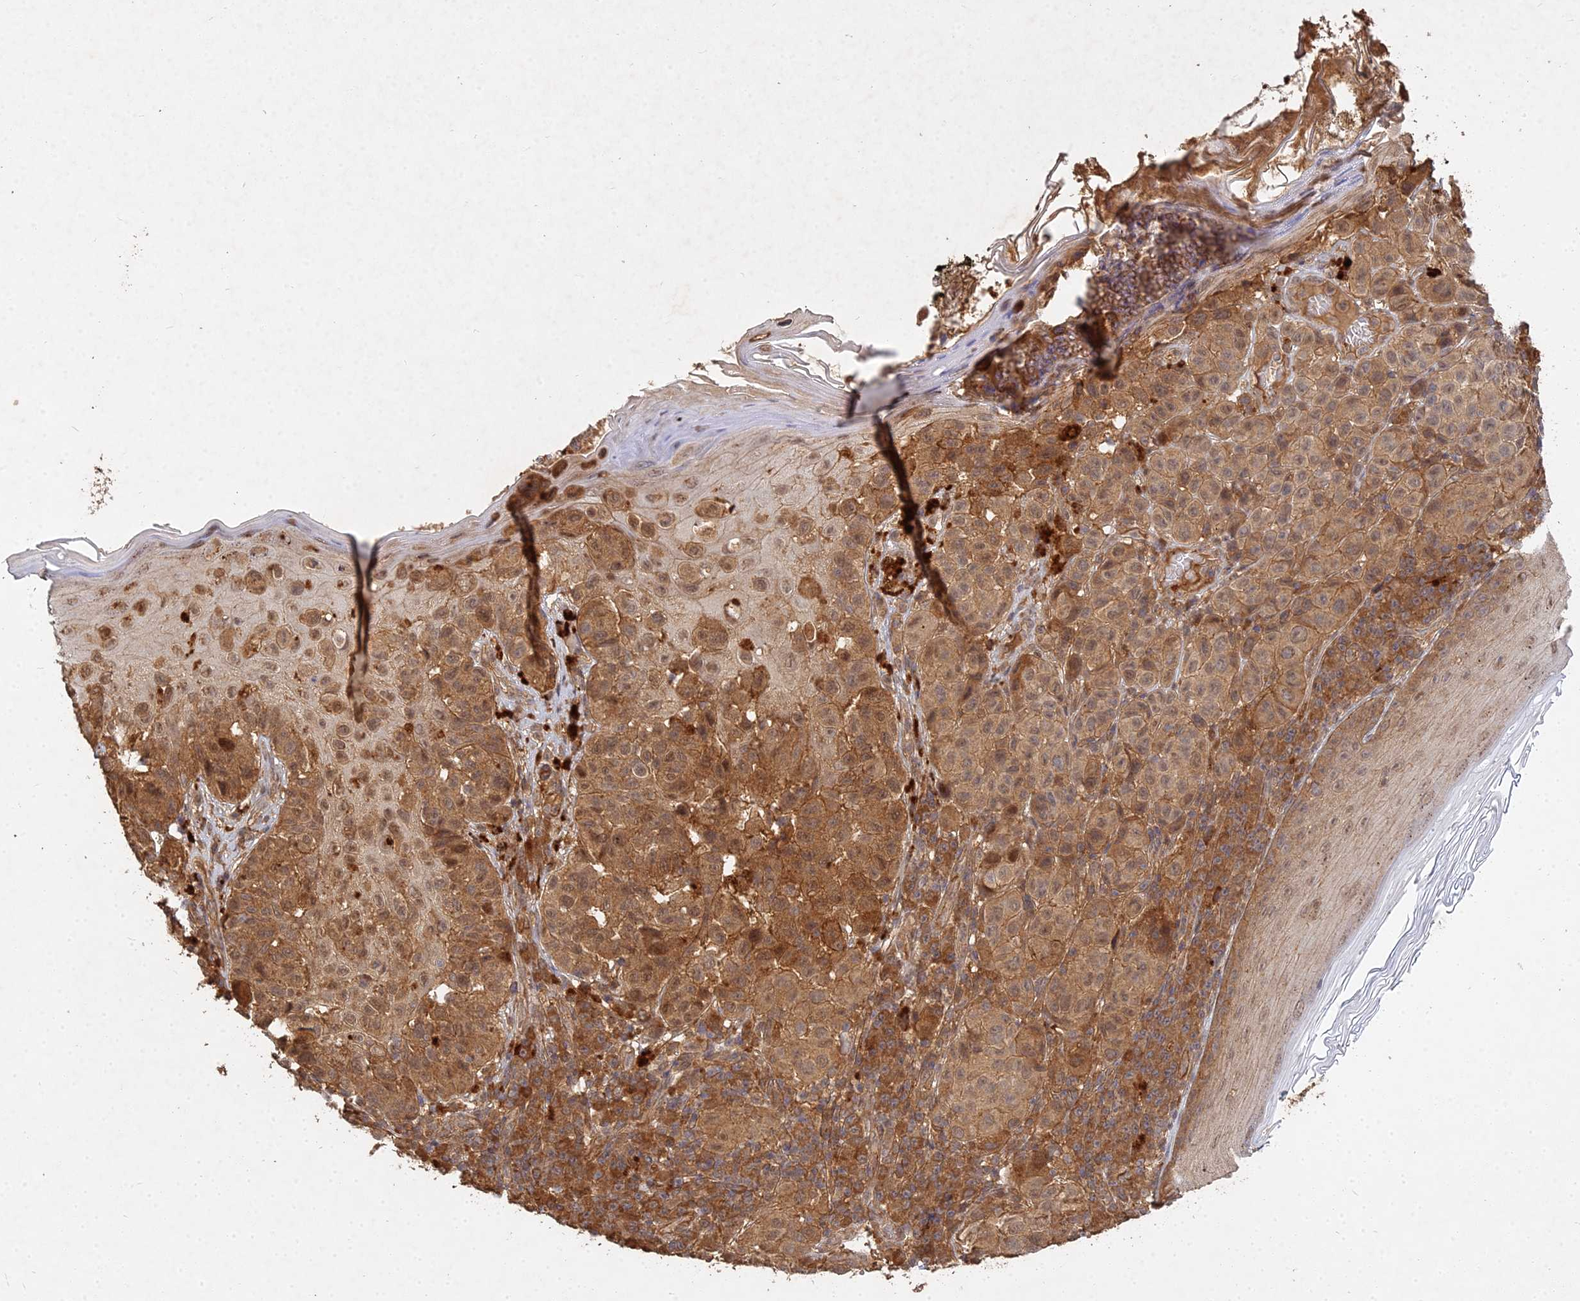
{"staining": {"intensity": "moderate", "quantity": ">75%", "location": "cytoplasmic/membranous"}, "tissue": "melanoma", "cell_type": "Tumor cells", "image_type": "cancer", "snomed": [{"axis": "morphology", "description": "Malignant melanoma, NOS"}, {"axis": "topography", "description": "Skin"}], "caption": "Brown immunohistochemical staining in melanoma reveals moderate cytoplasmic/membranous positivity in approximately >75% of tumor cells.", "gene": "UBE2W", "patient": {"sex": "male", "age": 38}}